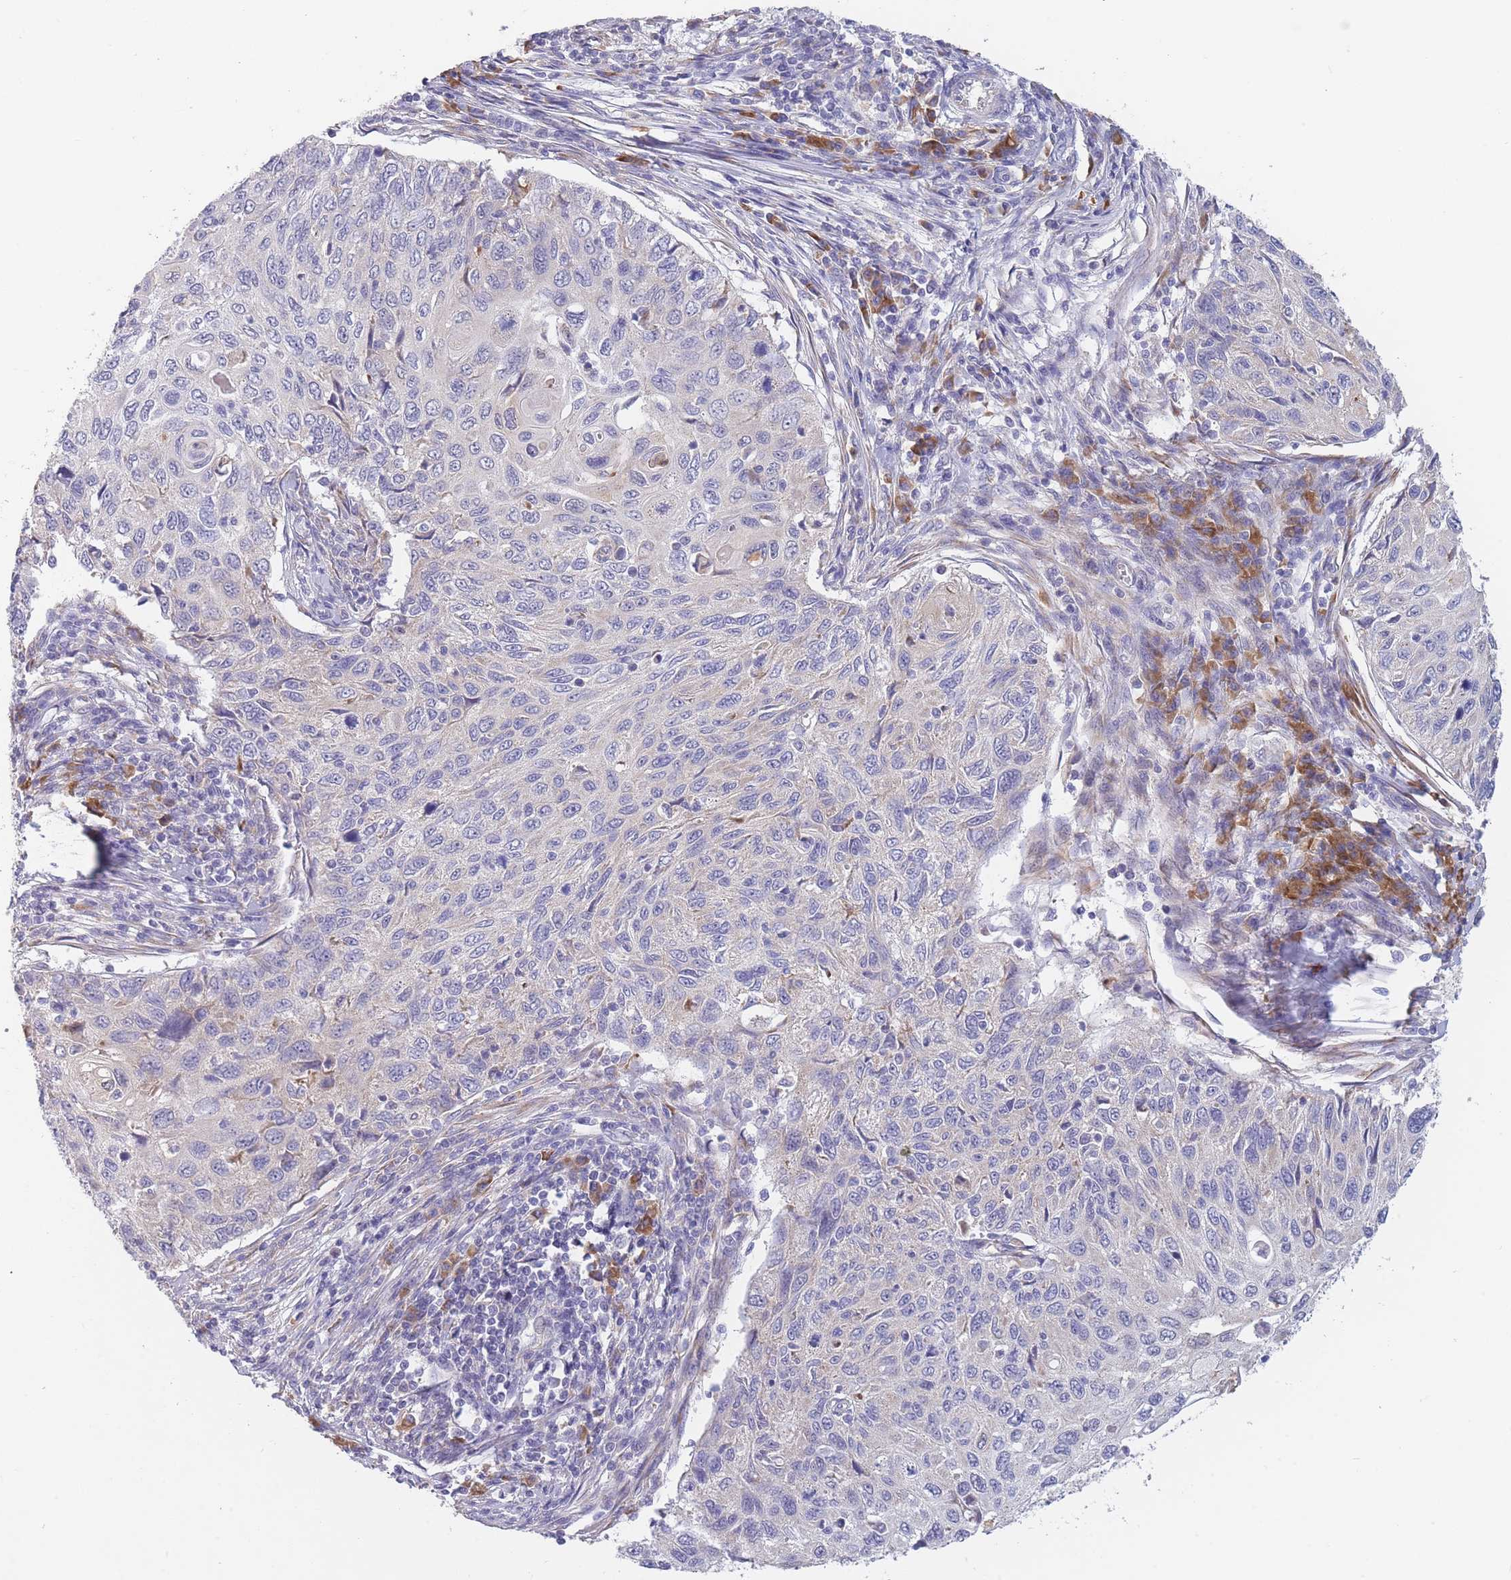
{"staining": {"intensity": "negative", "quantity": "none", "location": "none"}, "tissue": "cervical cancer", "cell_type": "Tumor cells", "image_type": "cancer", "snomed": [{"axis": "morphology", "description": "Squamous cell carcinoma, NOS"}, {"axis": "topography", "description": "Cervix"}], "caption": "Tumor cells are negative for protein expression in human cervical cancer (squamous cell carcinoma).", "gene": "NDUFAF6", "patient": {"sex": "female", "age": 70}}